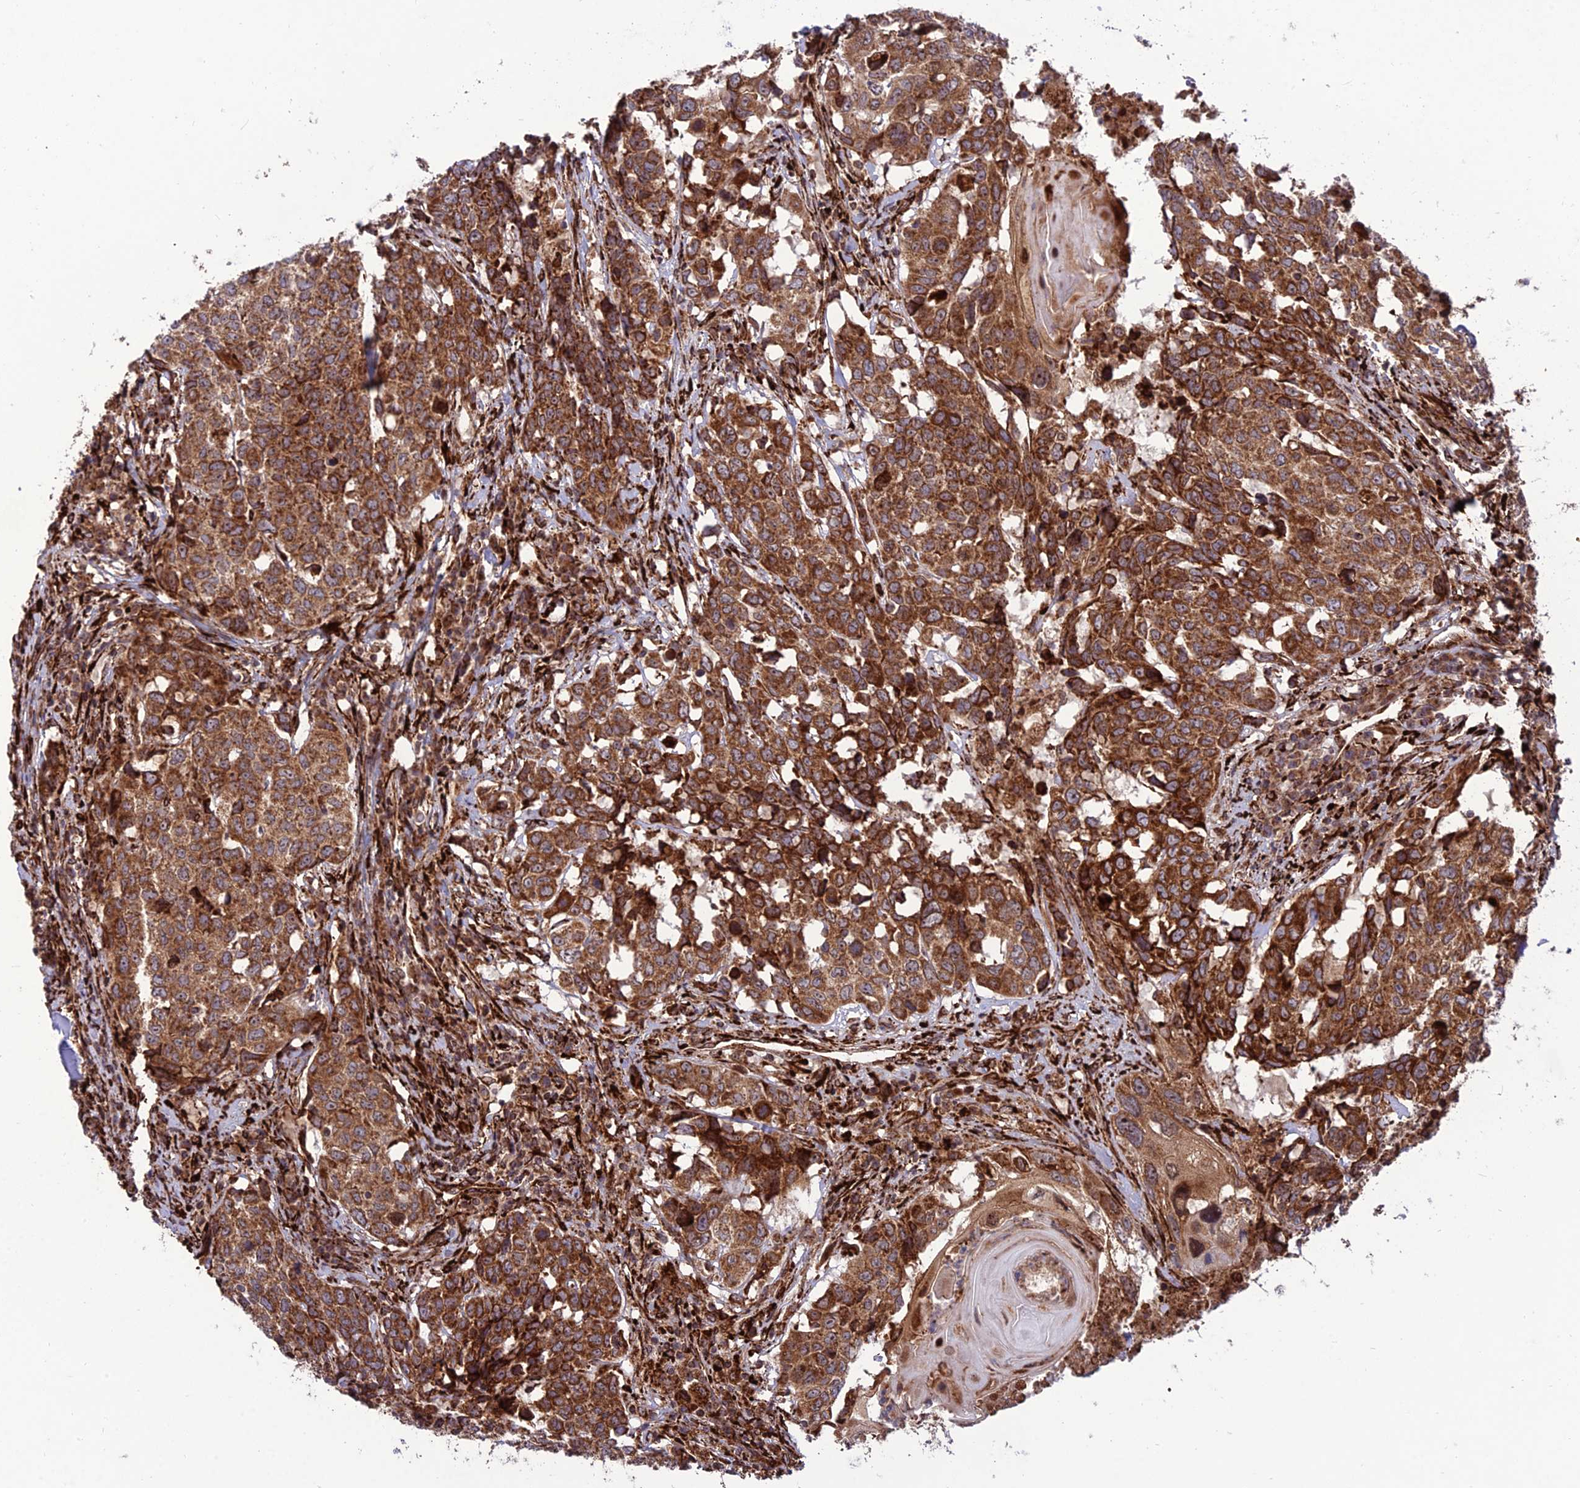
{"staining": {"intensity": "strong", "quantity": ">75%", "location": "cytoplasmic/membranous"}, "tissue": "head and neck cancer", "cell_type": "Tumor cells", "image_type": "cancer", "snomed": [{"axis": "morphology", "description": "Squamous cell carcinoma, NOS"}, {"axis": "topography", "description": "Head-Neck"}], "caption": "The immunohistochemical stain highlights strong cytoplasmic/membranous positivity in tumor cells of head and neck cancer (squamous cell carcinoma) tissue.", "gene": "CRTAP", "patient": {"sex": "male", "age": 66}}